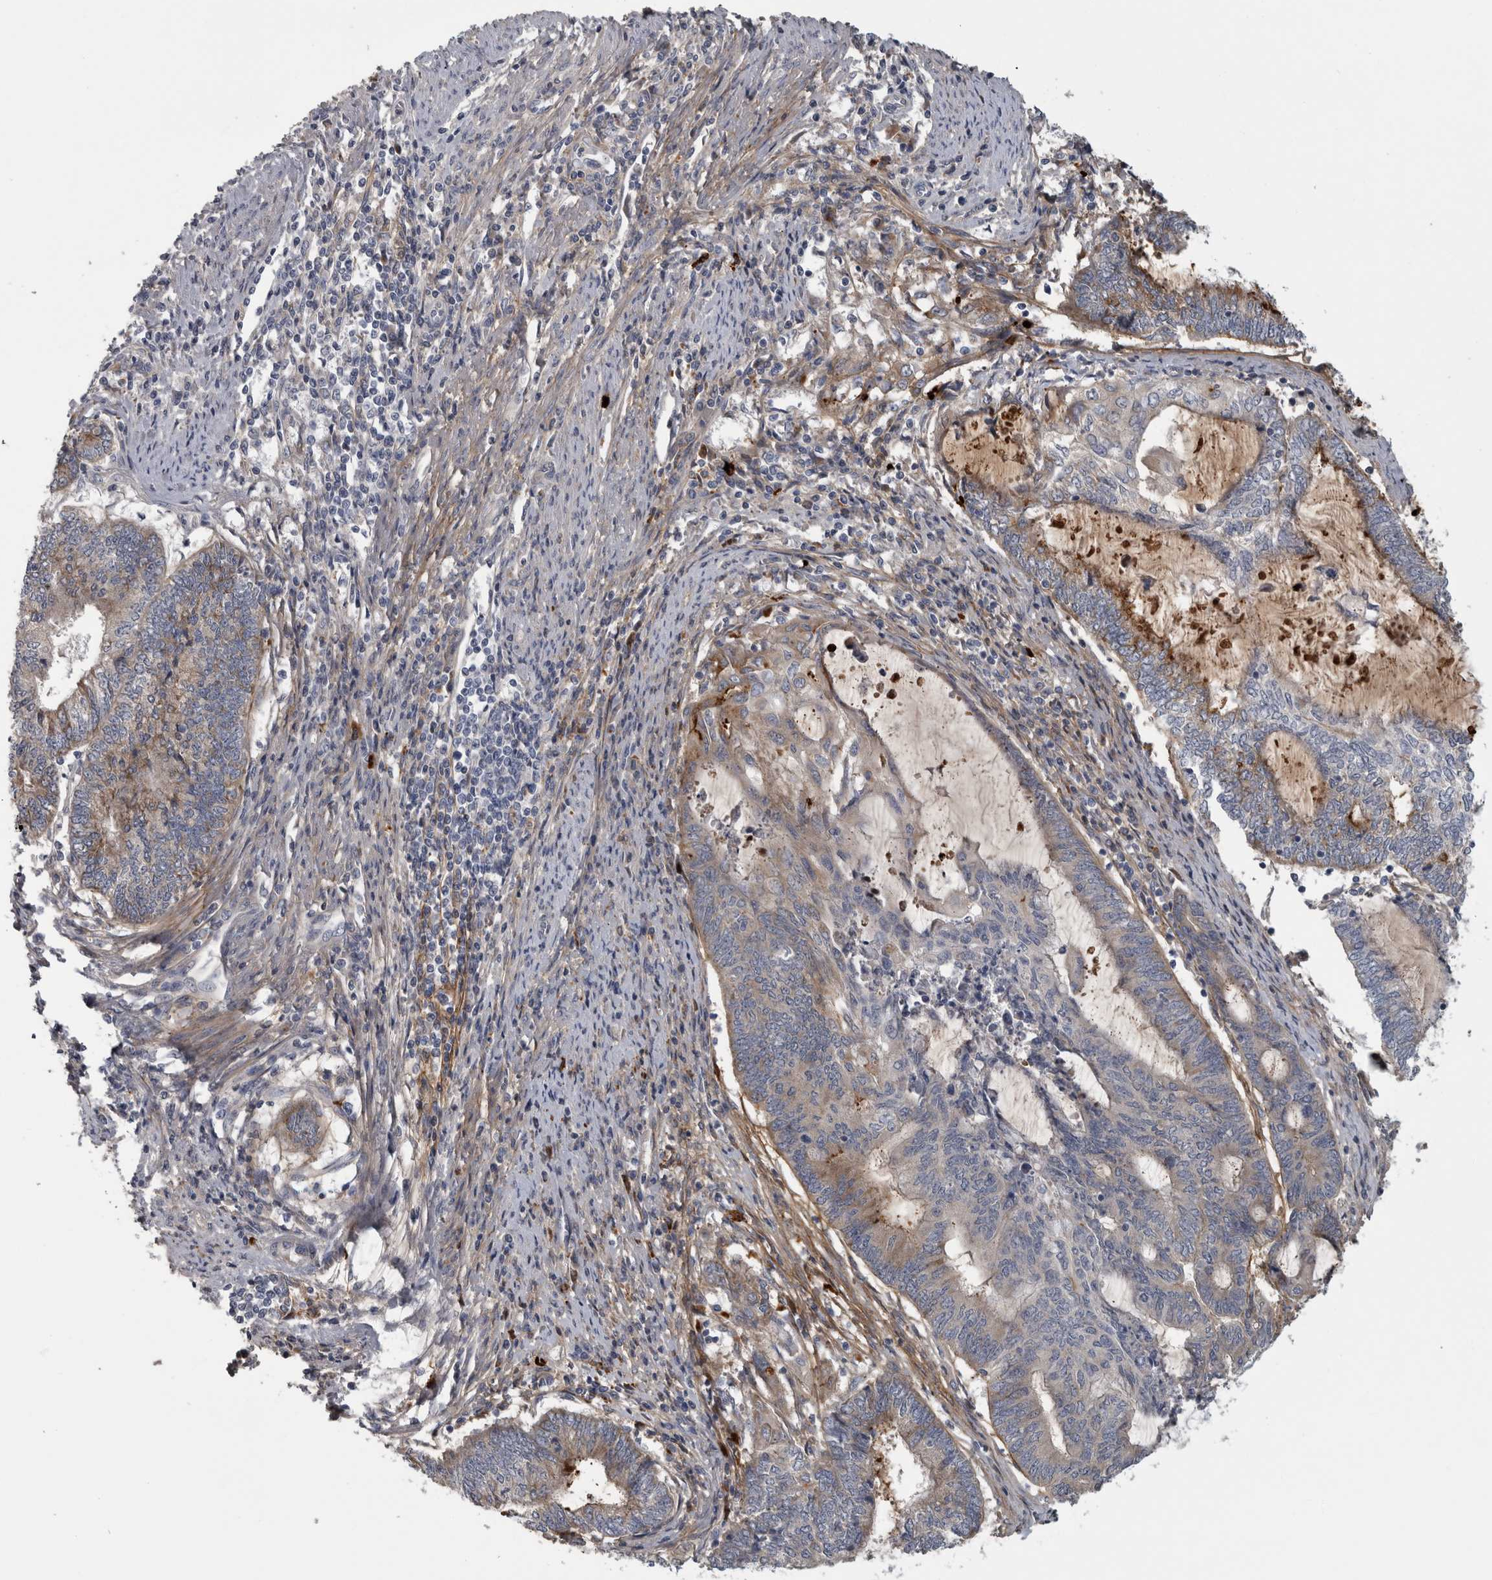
{"staining": {"intensity": "moderate", "quantity": "<25%", "location": "cytoplasmic/membranous"}, "tissue": "endometrial cancer", "cell_type": "Tumor cells", "image_type": "cancer", "snomed": [{"axis": "morphology", "description": "Adenocarcinoma, NOS"}, {"axis": "topography", "description": "Uterus"}, {"axis": "topography", "description": "Endometrium"}], "caption": "The image exhibits a brown stain indicating the presence of a protein in the cytoplasmic/membranous of tumor cells in adenocarcinoma (endometrial).", "gene": "ATXN2", "patient": {"sex": "female", "age": 70}}